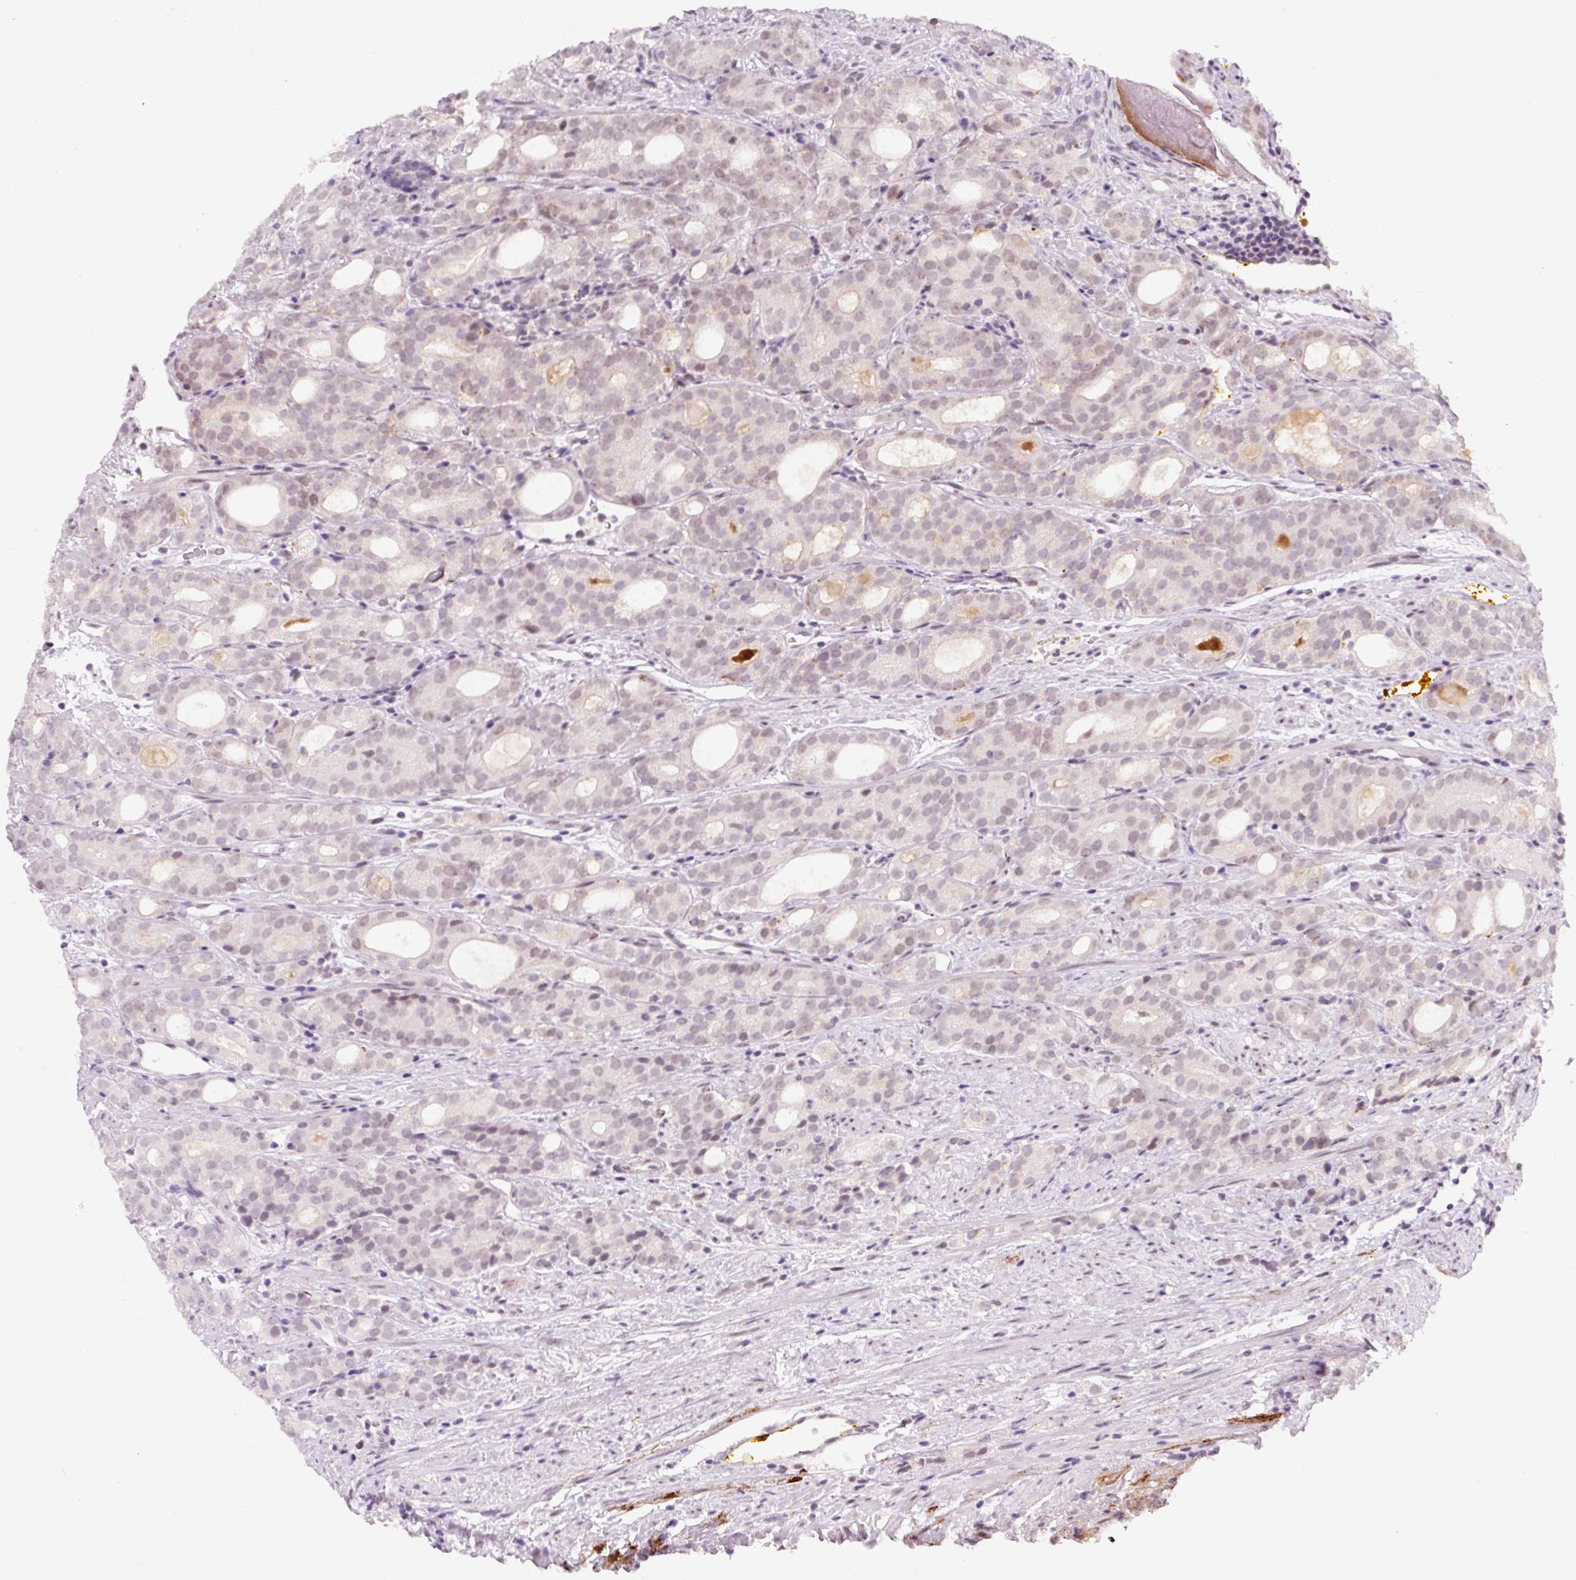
{"staining": {"intensity": "weak", "quantity": "25%-75%", "location": "nuclear"}, "tissue": "prostate cancer", "cell_type": "Tumor cells", "image_type": "cancer", "snomed": [{"axis": "morphology", "description": "Adenocarcinoma, High grade"}, {"axis": "topography", "description": "Prostate"}], "caption": "This is a histology image of IHC staining of adenocarcinoma (high-grade) (prostate), which shows weak positivity in the nuclear of tumor cells.", "gene": "CCNL2", "patient": {"sex": "male", "age": 64}}